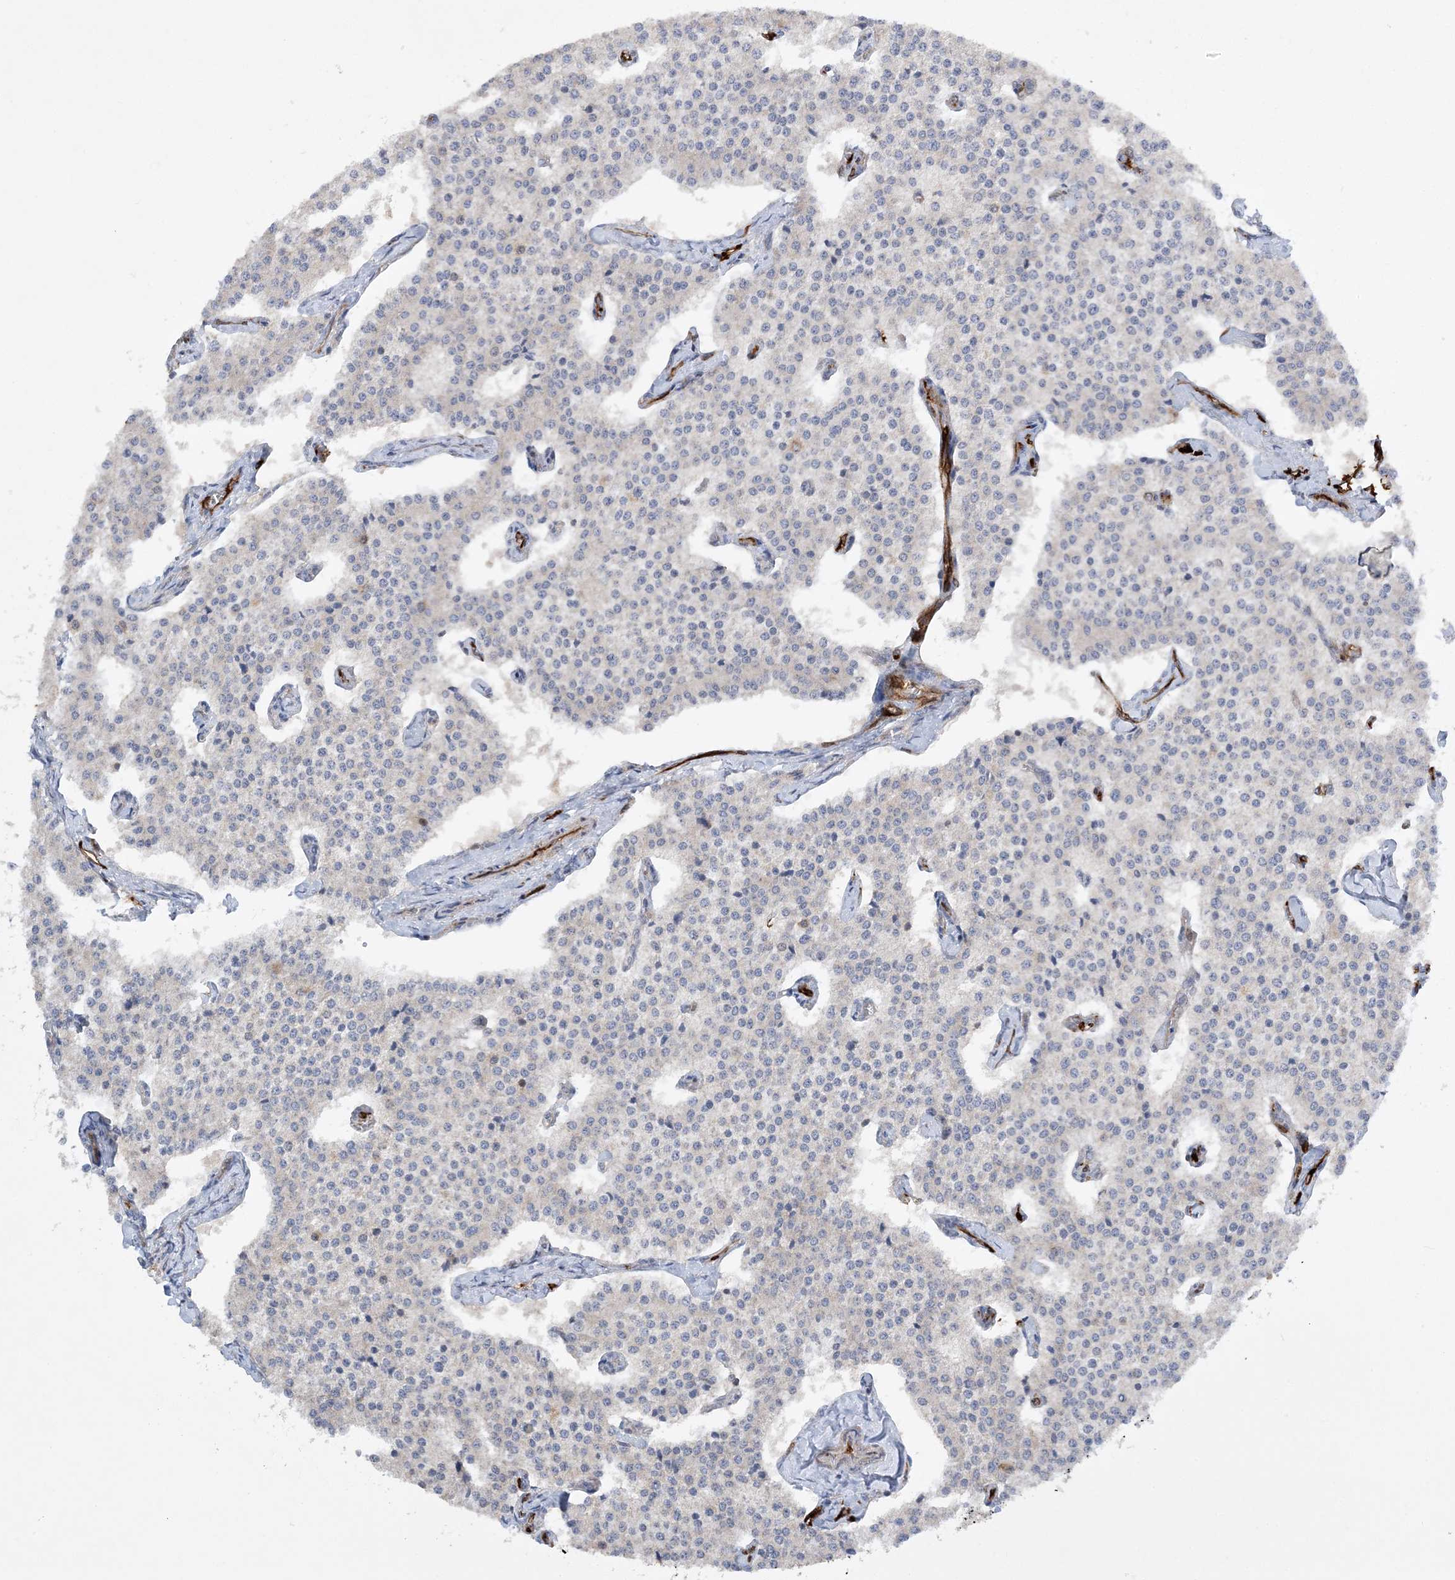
{"staining": {"intensity": "negative", "quantity": "none", "location": "none"}, "tissue": "carcinoid", "cell_type": "Tumor cells", "image_type": "cancer", "snomed": [{"axis": "morphology", "description": "Carcinoid, malignant, NOS"}, {"axis": "topography", "description": "Colon"}], "caption": "An IHC histopathology image of malignant carcinoid is shown. There is no staining in tumor cells of malignant carcinoid. (Stains: DAB IHC with hematoxylin counter stain, Microscopy: brightfield microscopy at high magnification).", "gene": "ACAP2", "patient": {"sex": "female", "age": 52}}